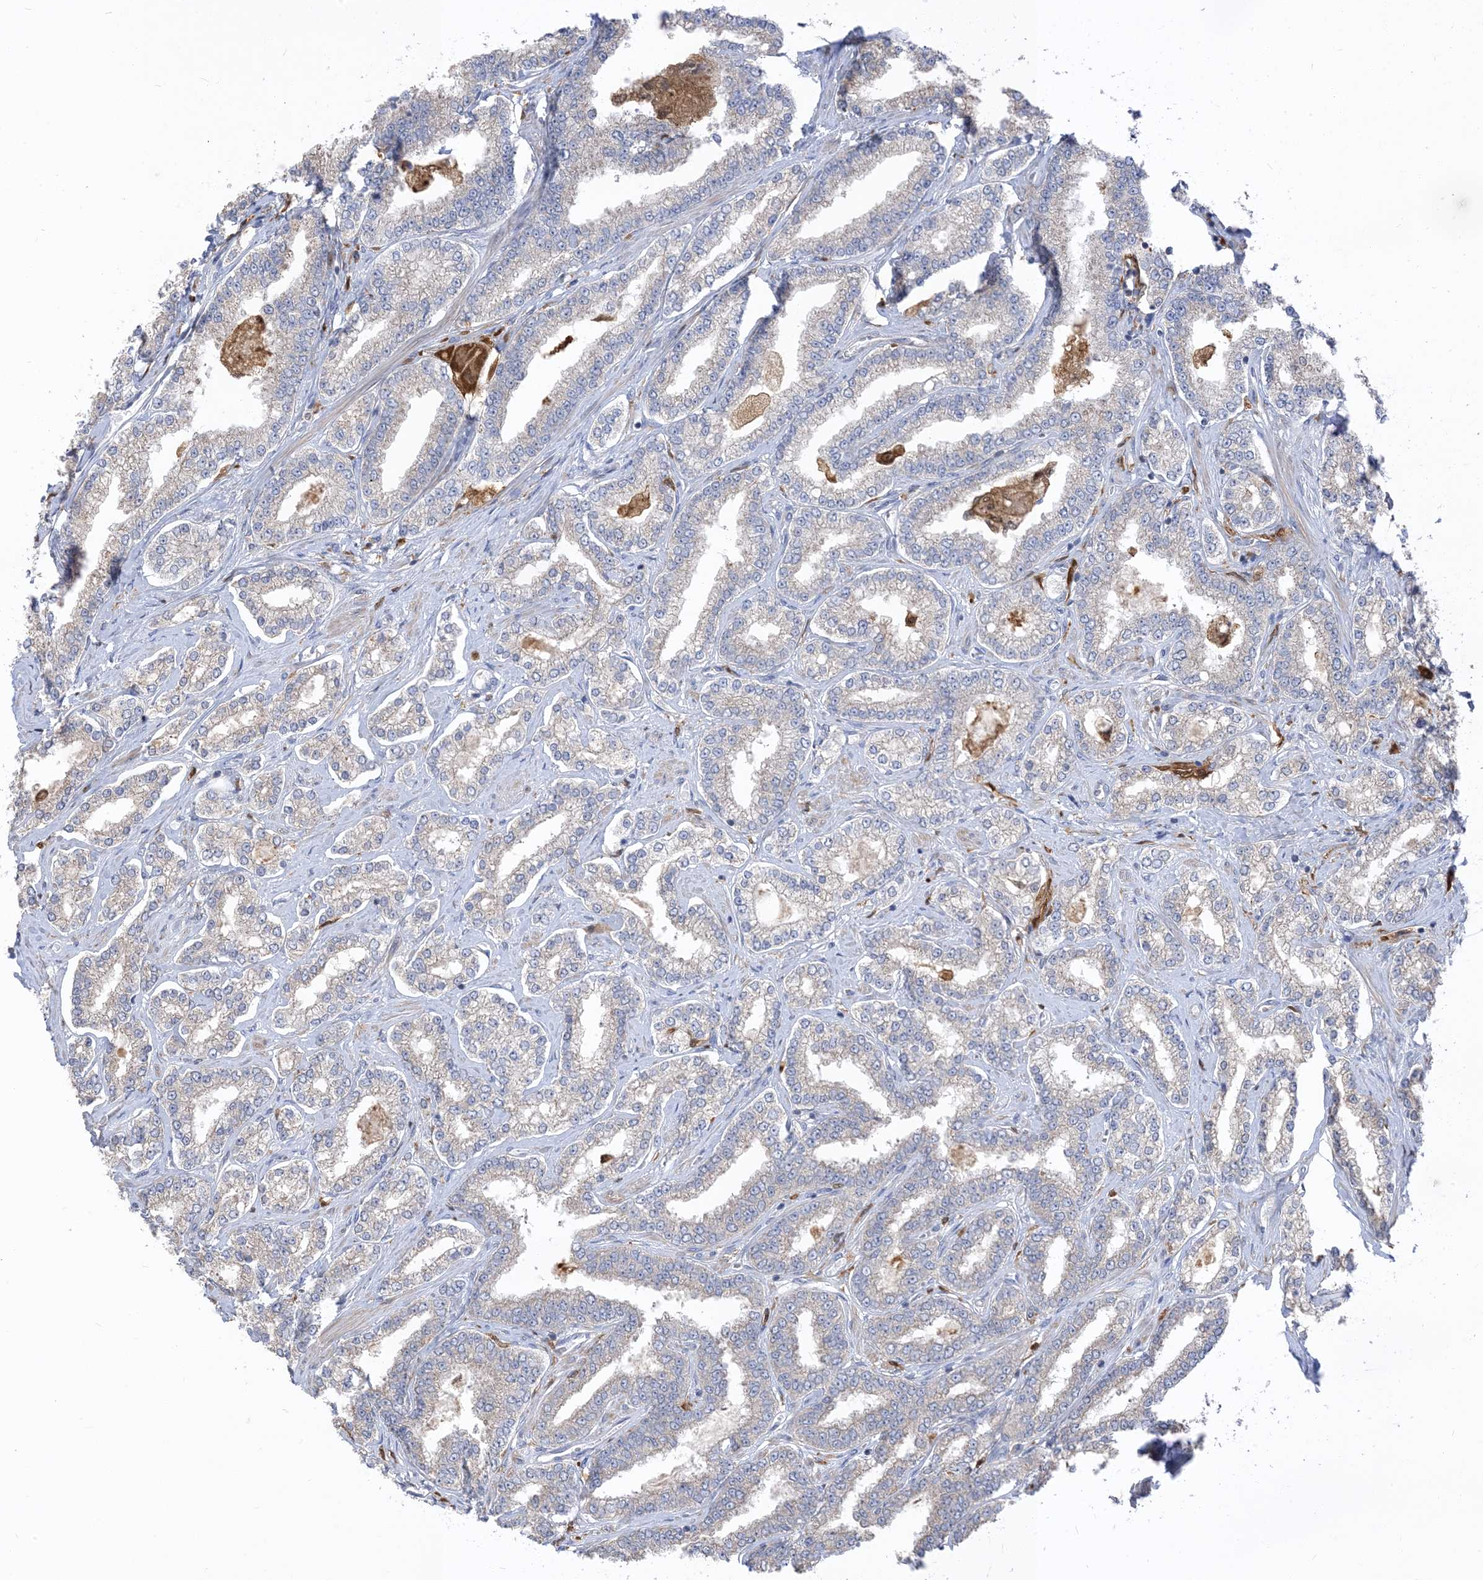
{"staining": {"intensity": "negative", "quantity": "none", "location": "none"}, "tissue": "prostate cancer", "cell_type": "Tumor cells", "image_type": "cancer", "snomed": [{"axis": "morphology", "description": "Normal tissue, NOS"}, {"axis": "morphology", "description": "Adenocarcinoma, High grade"}, {"axis": "topography", "description": "Prostate"}], "caption": "This histopathology image is of prostate cancer (adenocarcinoma (high-grade)) stained with IHC to label a protein in brown with the nuclei are counter-stained blue. There is no positivity in tumor cells.", "gene": "NAGK", "patient": {"sex": "male", "age": 83}}